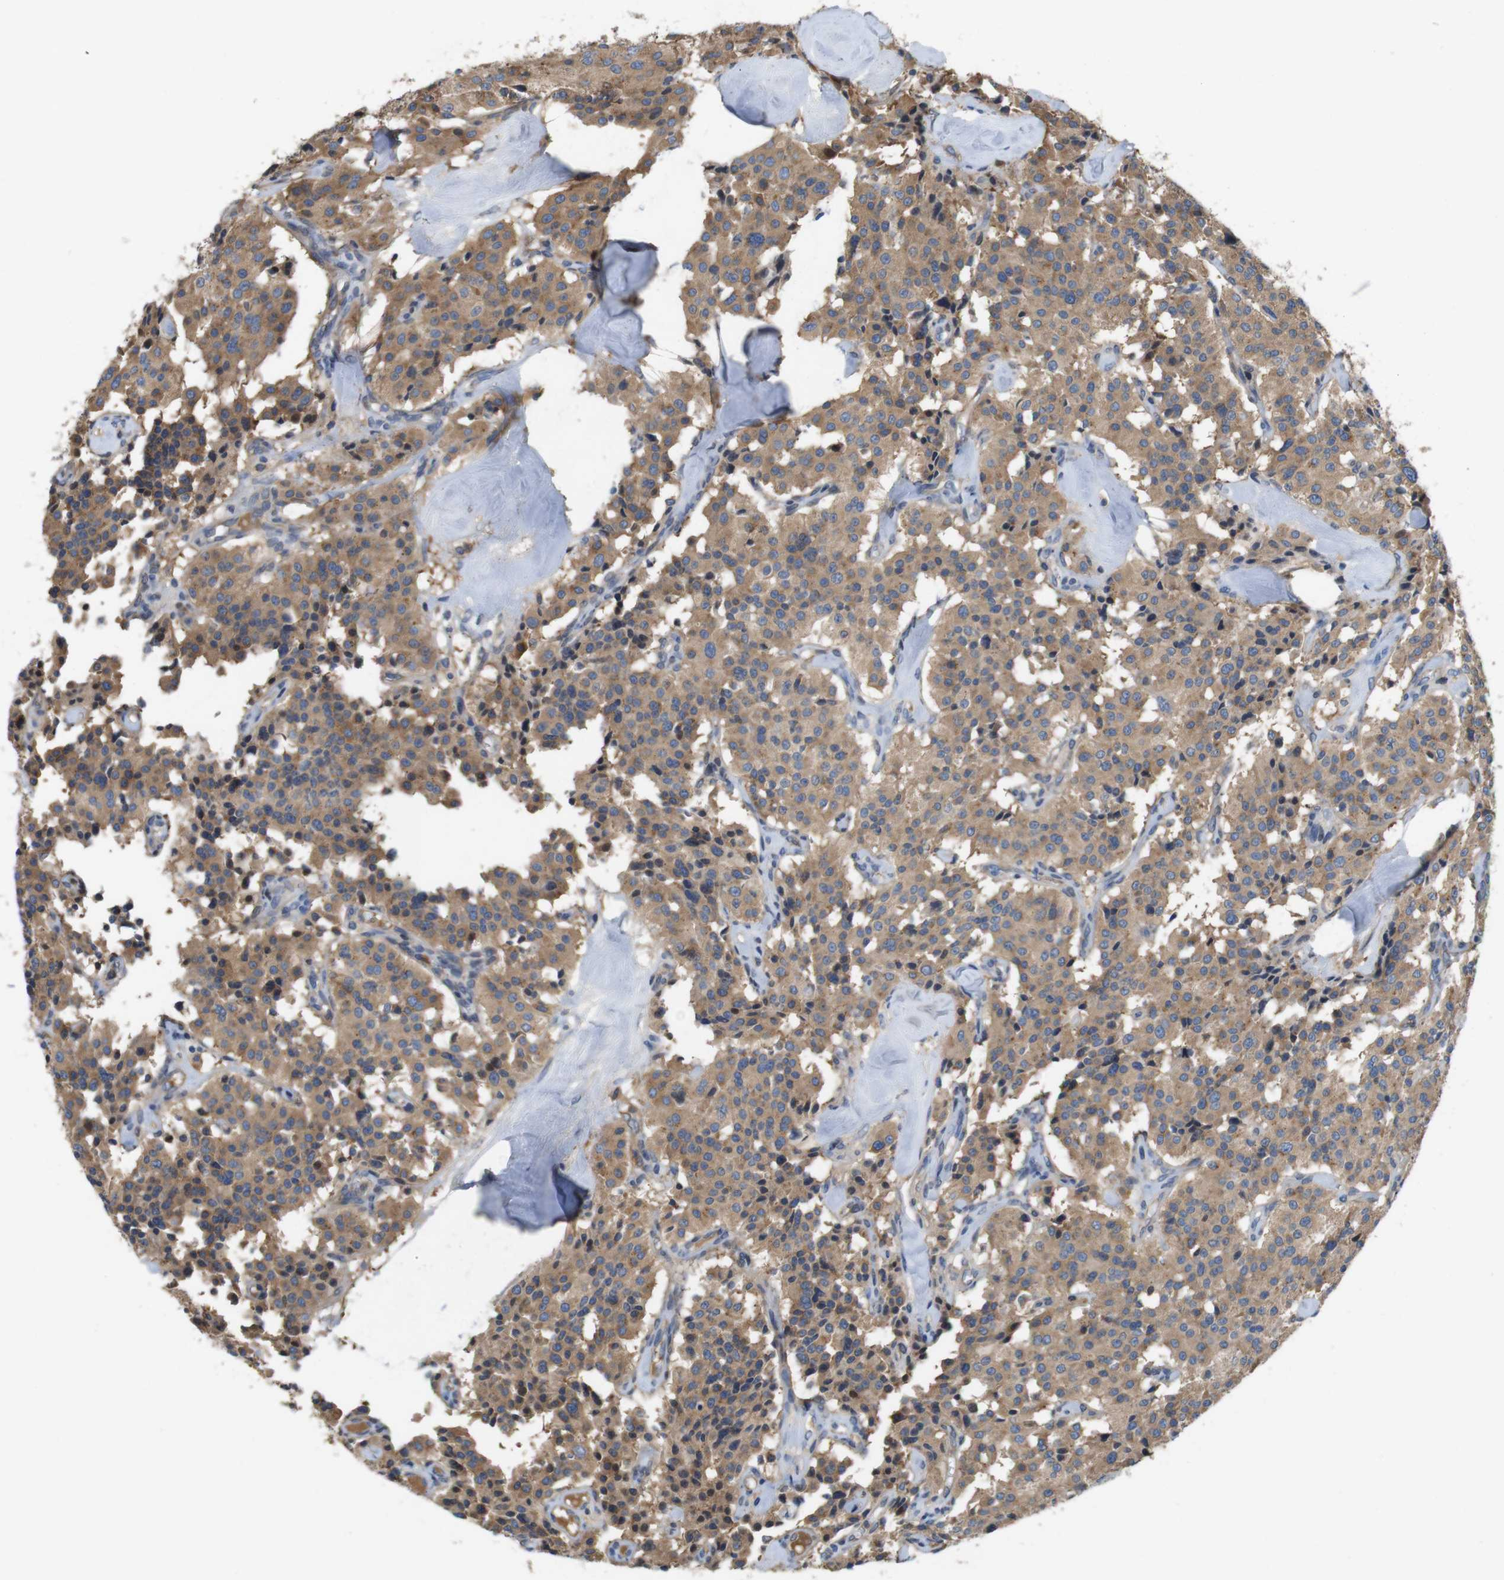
{"staining": {"intensity": "moderate", "quantity": ">75%", "location": "cytoplasmic/membranous"}, "tissue": "carcinoid", "cell_type": "Tumor cells", "image_type": "cancer", "snomed": [{"axis": "morphology", "description": "Carcinoid, malignant, NOS"}, {"axis": "topography", "description": "Lung"}], "caption": "Human carcinoid stained for a protein (brown) shows moderate cytoplasmic/membranous positive positivity in about >75% of tumor cells.", "gene": "PCDH10", "patient": {"sex": "male", "age": 30}}